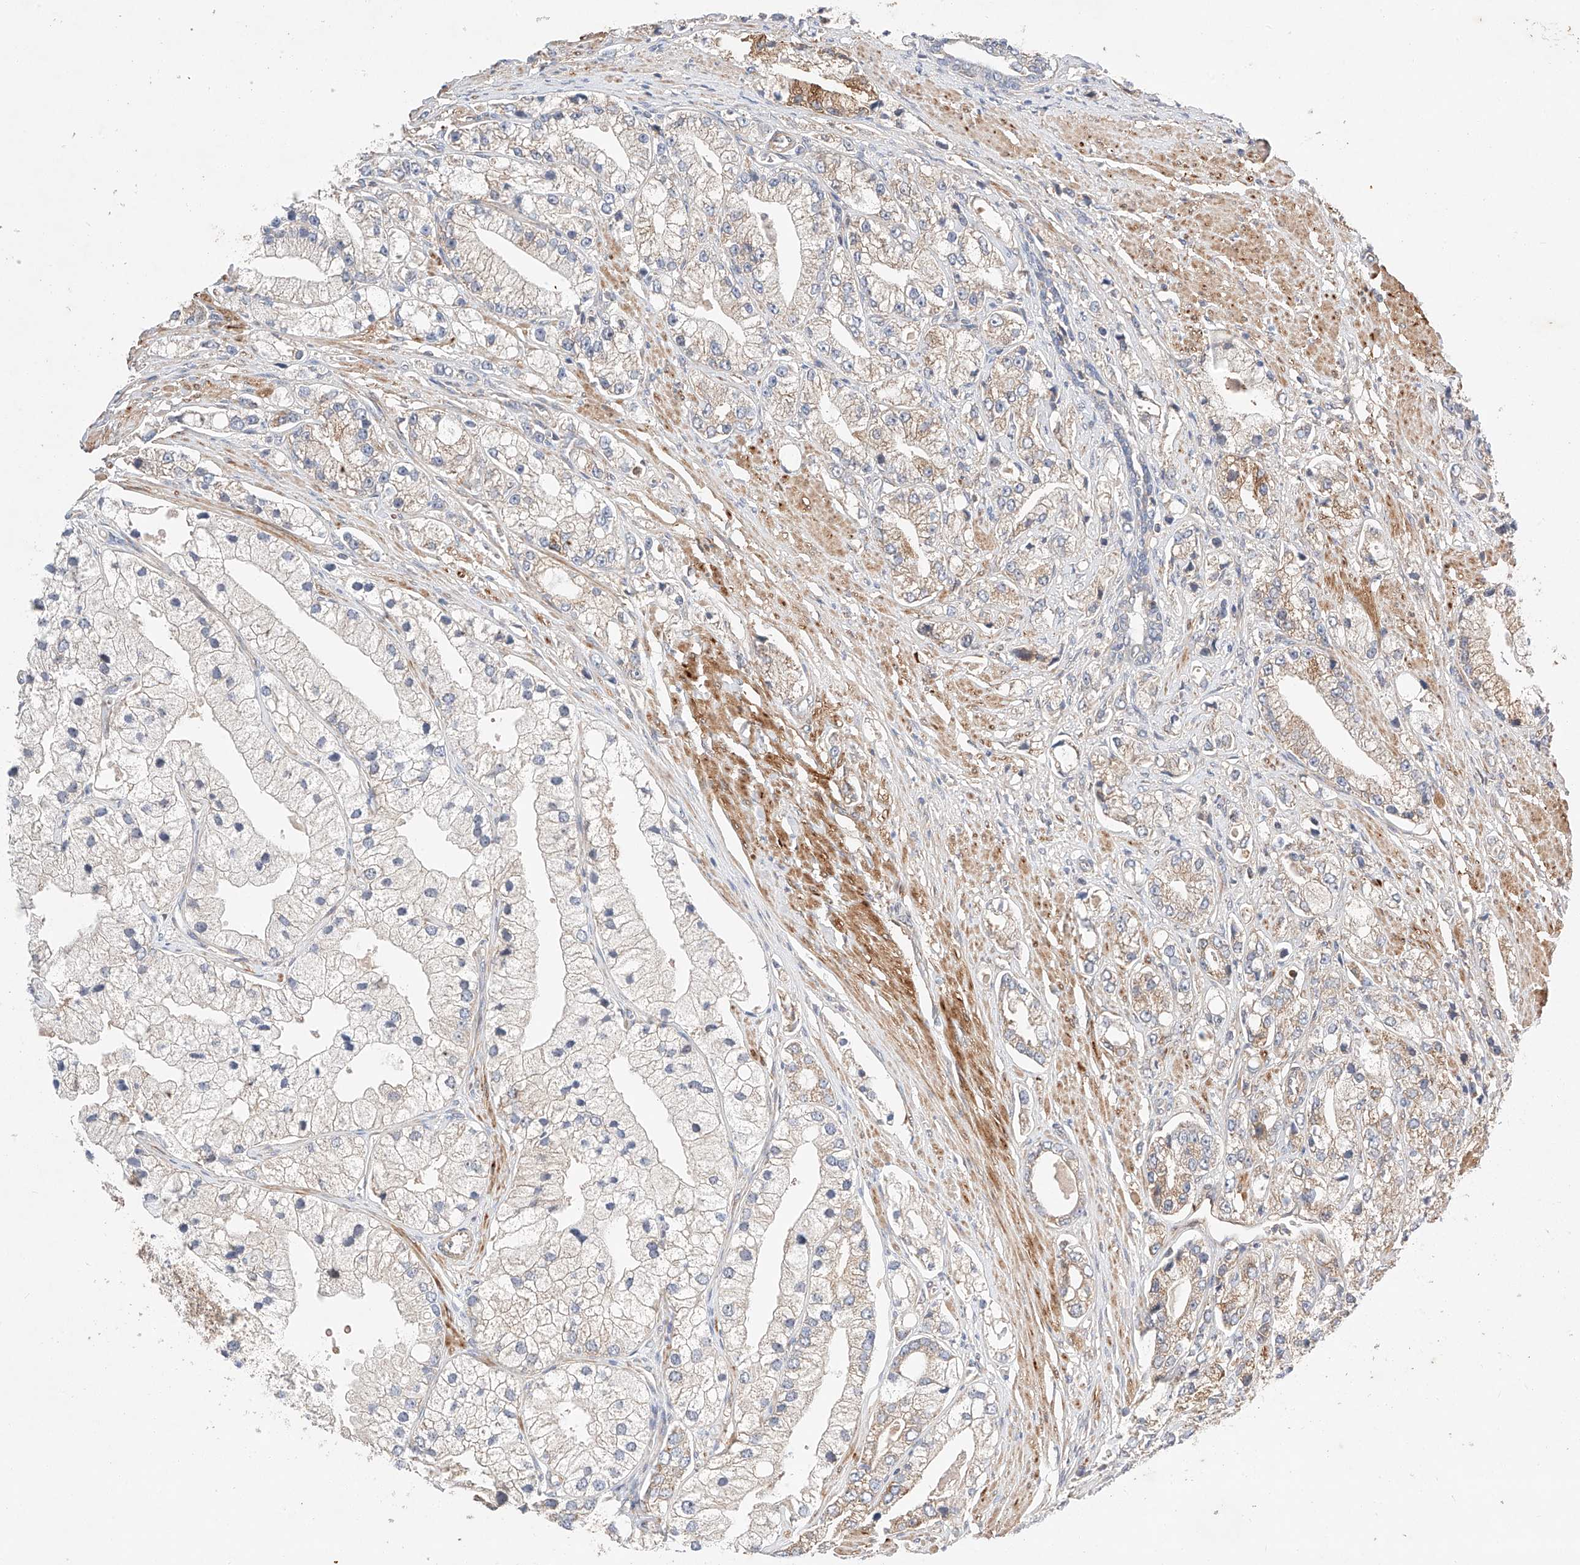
{"staining": {"intensity": "moderate", "quantity": "25%-75%", "location": "cytoplasmic/membranous"}, "tissue": "prostate cancer", "cell_type": "Tumor cells", "image_type": "cancer", "snomed": [{"axis": "morphology", "description": "Adenocarcinoma, High grade"}, {"axis": "topography", "description": "Prostate"}], "caption": "A high-resolution photomicrograph shows immunohistochemistry (IHC) staining of high-grade adenocarcinoma (prostate), which demonstrates moderate cytoplasmic/membranous expression in about 25%-75% of tumor cells. The staining was performed using DAB to visualize the protein expression in brown, while the nuclei were stained in blue with hematoxylin (Magnification: 20x).", "gene": "RAB23", "patient": {"sex": "male", "age": 50}}